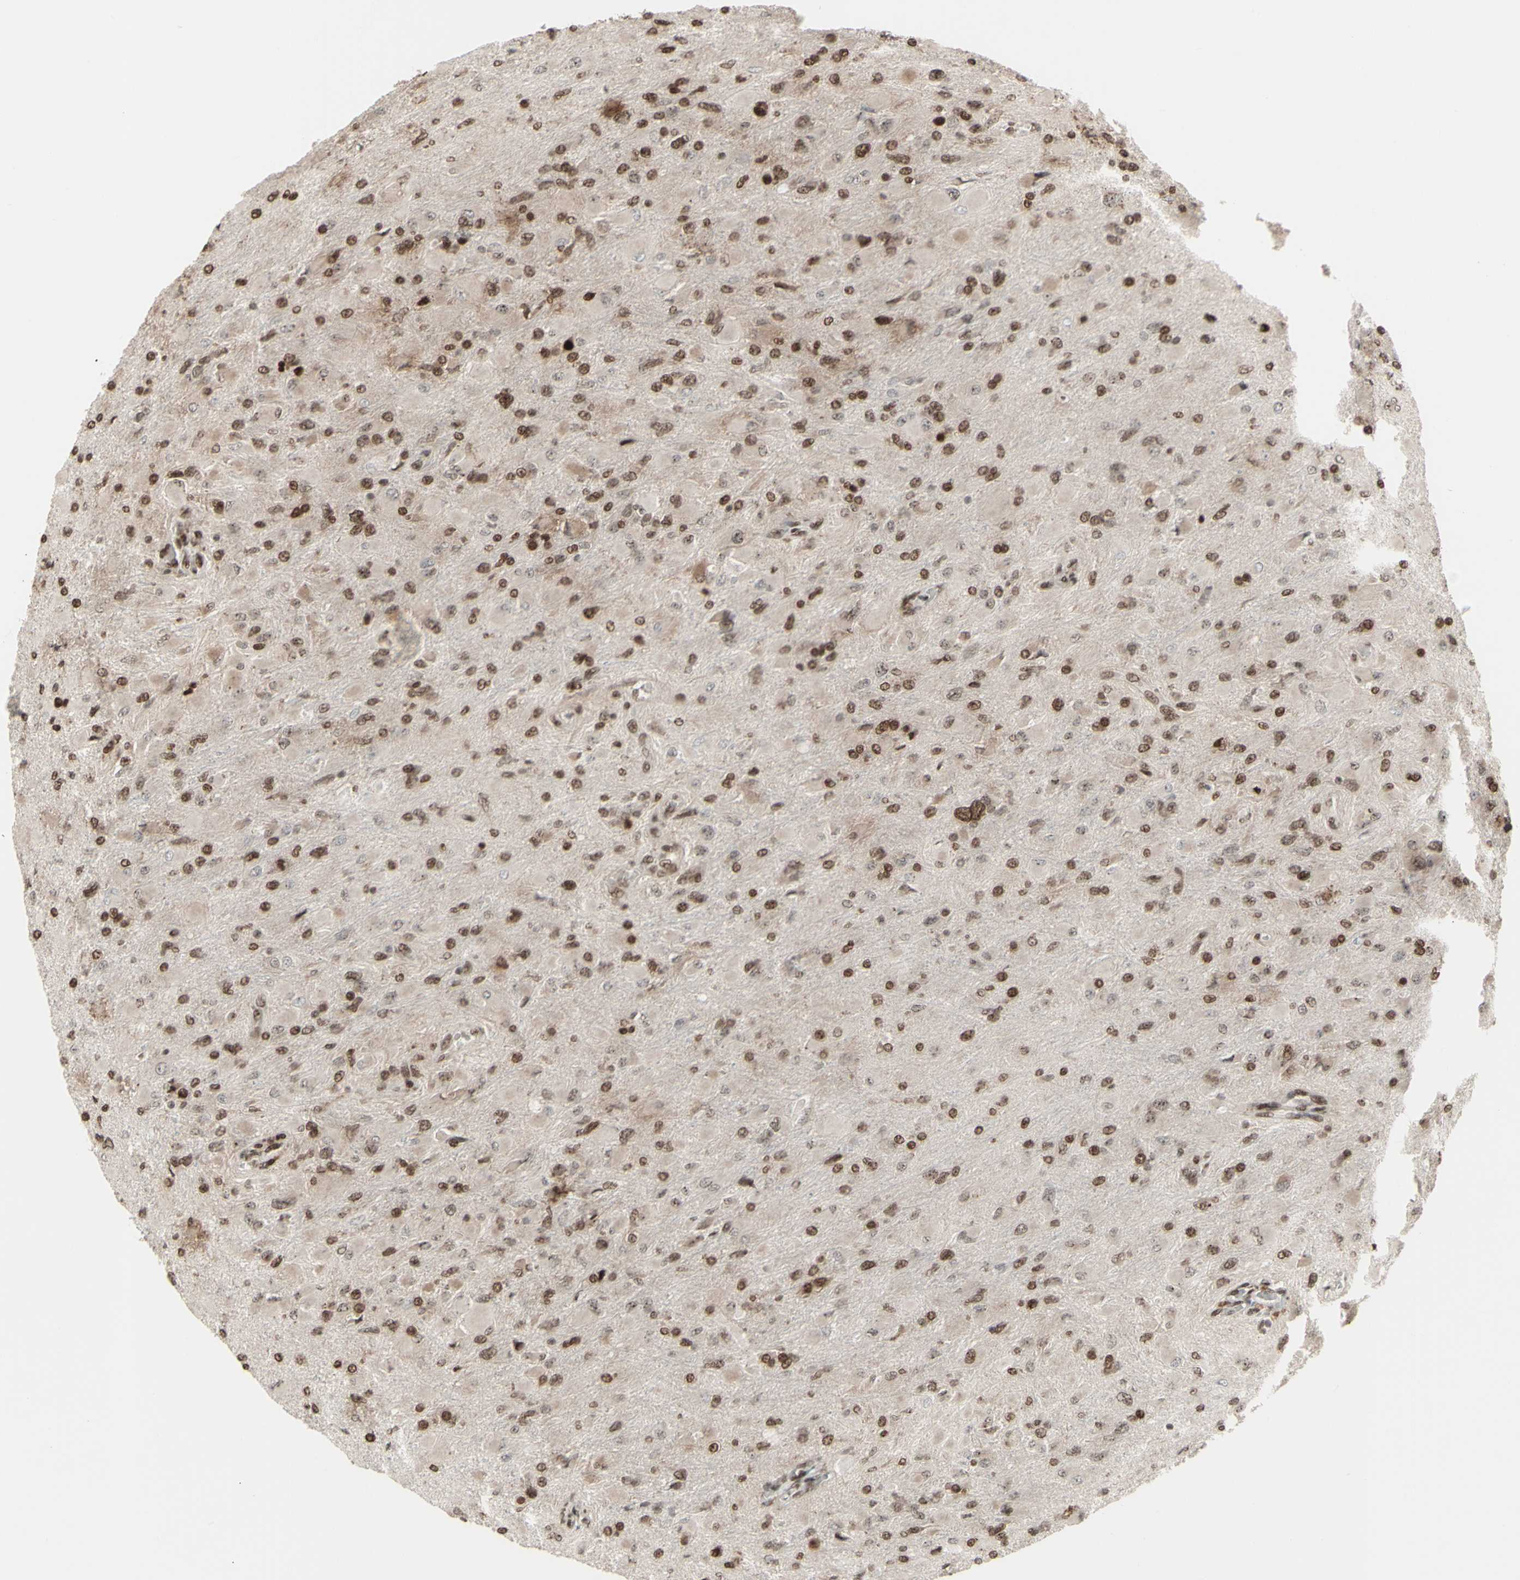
{"staining": {"intensity": "moderate", "quantity": ">75%", "location": "cytoplasmic/membranous,nuclear"}, "tissue": "glioma", "cell_type": "Tumor cells", "image_type": "cancer", "snomed": [{"axis": "morphology", "description": "Glioma, malignant, High grade"}, {"axis": "topography", "description": "Cerebral cortex"}], "caption": "Protein staining reveals moderate cytoplasmic/membranous and nuclear expression in about >75% of tumor cells in glioma.", "gene": "CBX1", "patient": {"sex": "female", "age": 36}}